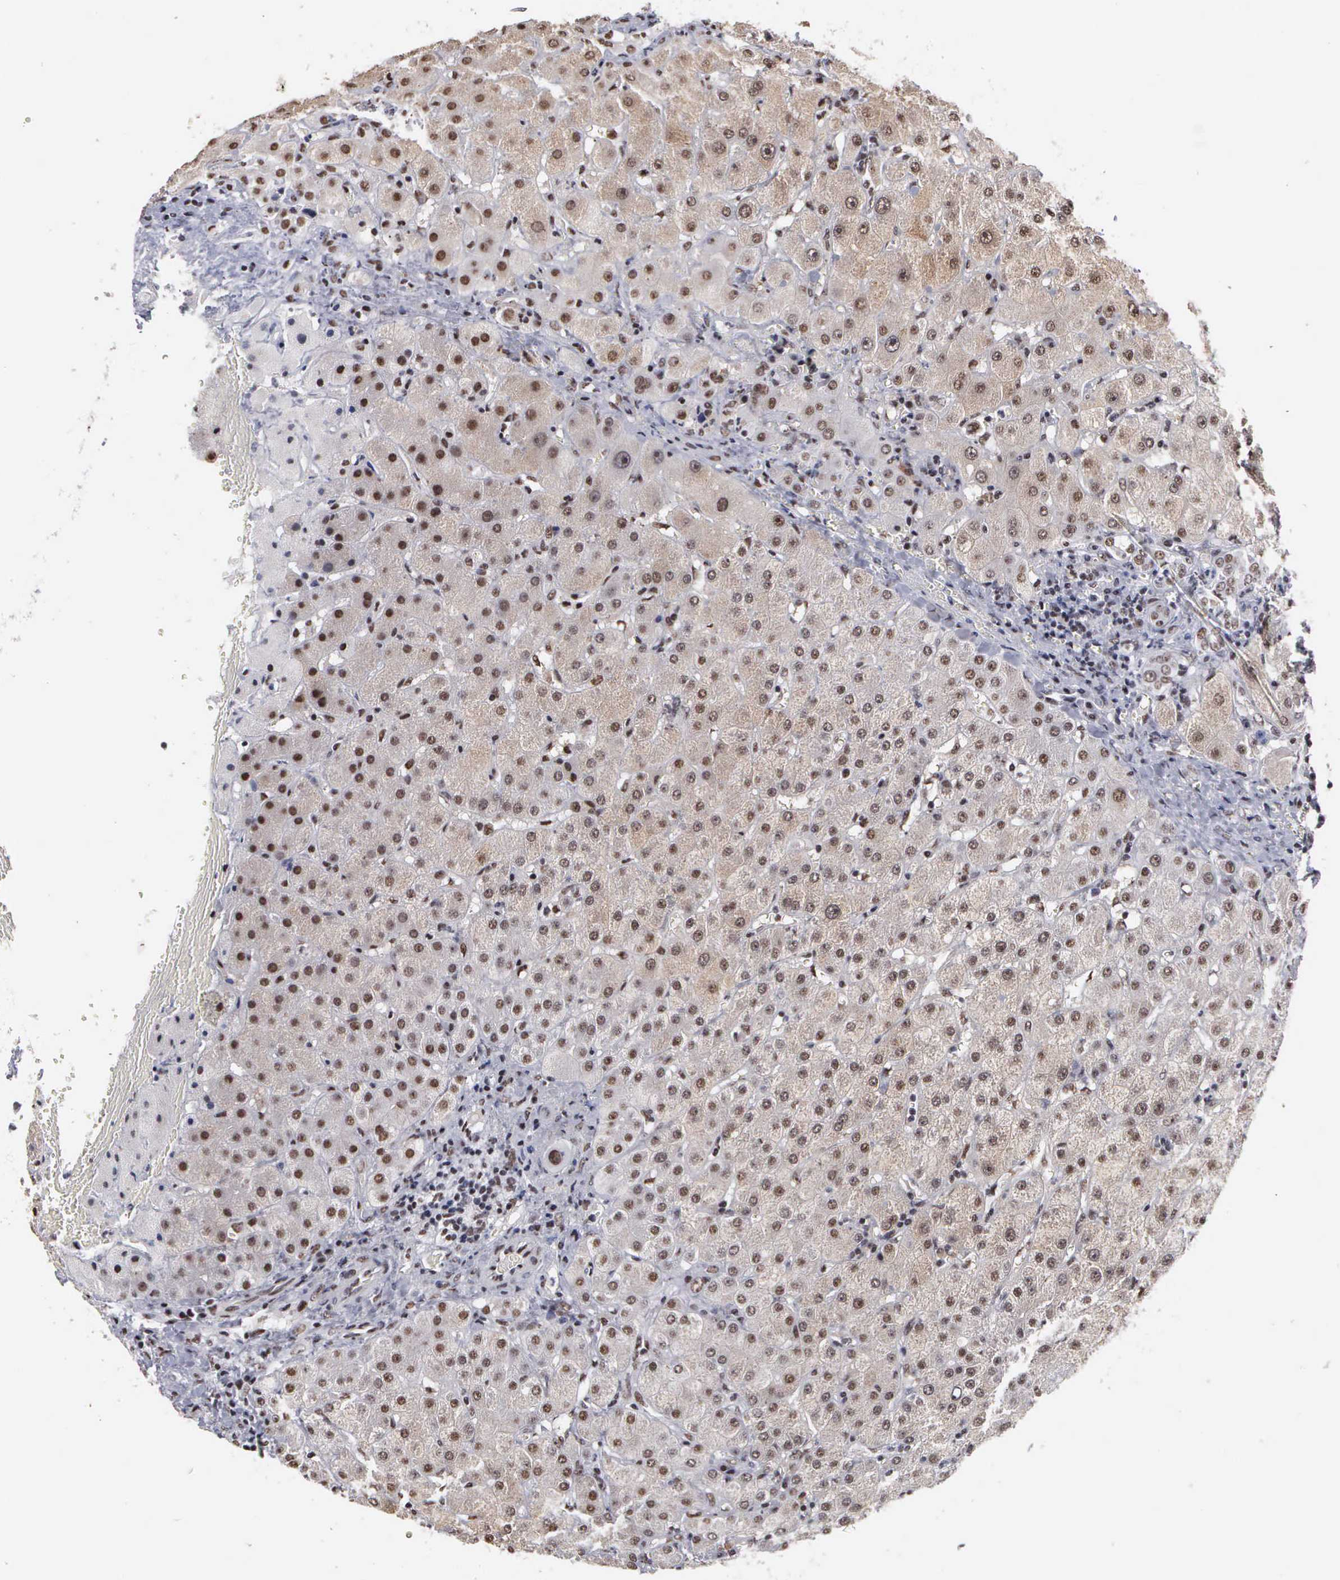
{"staining": {"intensity": "moderate", "quantity": "25%-75%", "location": "nuclear"}, "tissue": "liver", "cell_type": "Cholangiocytes", "image_type": "normal", "snomed": [{"axis": "morphology", "description": "Normal tissue, NOS"}, {"axis": "topography", "description": "Liver"}], "caption": "DAB (3,3'-diaminobenzidine) immunohistochemical staining of unremarkable liver displays moderate nuclear protein staining in about 25%-75% of cholangiocytes. The staining is performed using DAB brown chromogen to label protein expression. The nuclei are counter-stained blue using hematoxylin.", "gene": "KIAA0586", "patient": {"sex": "female", "age": 79}}